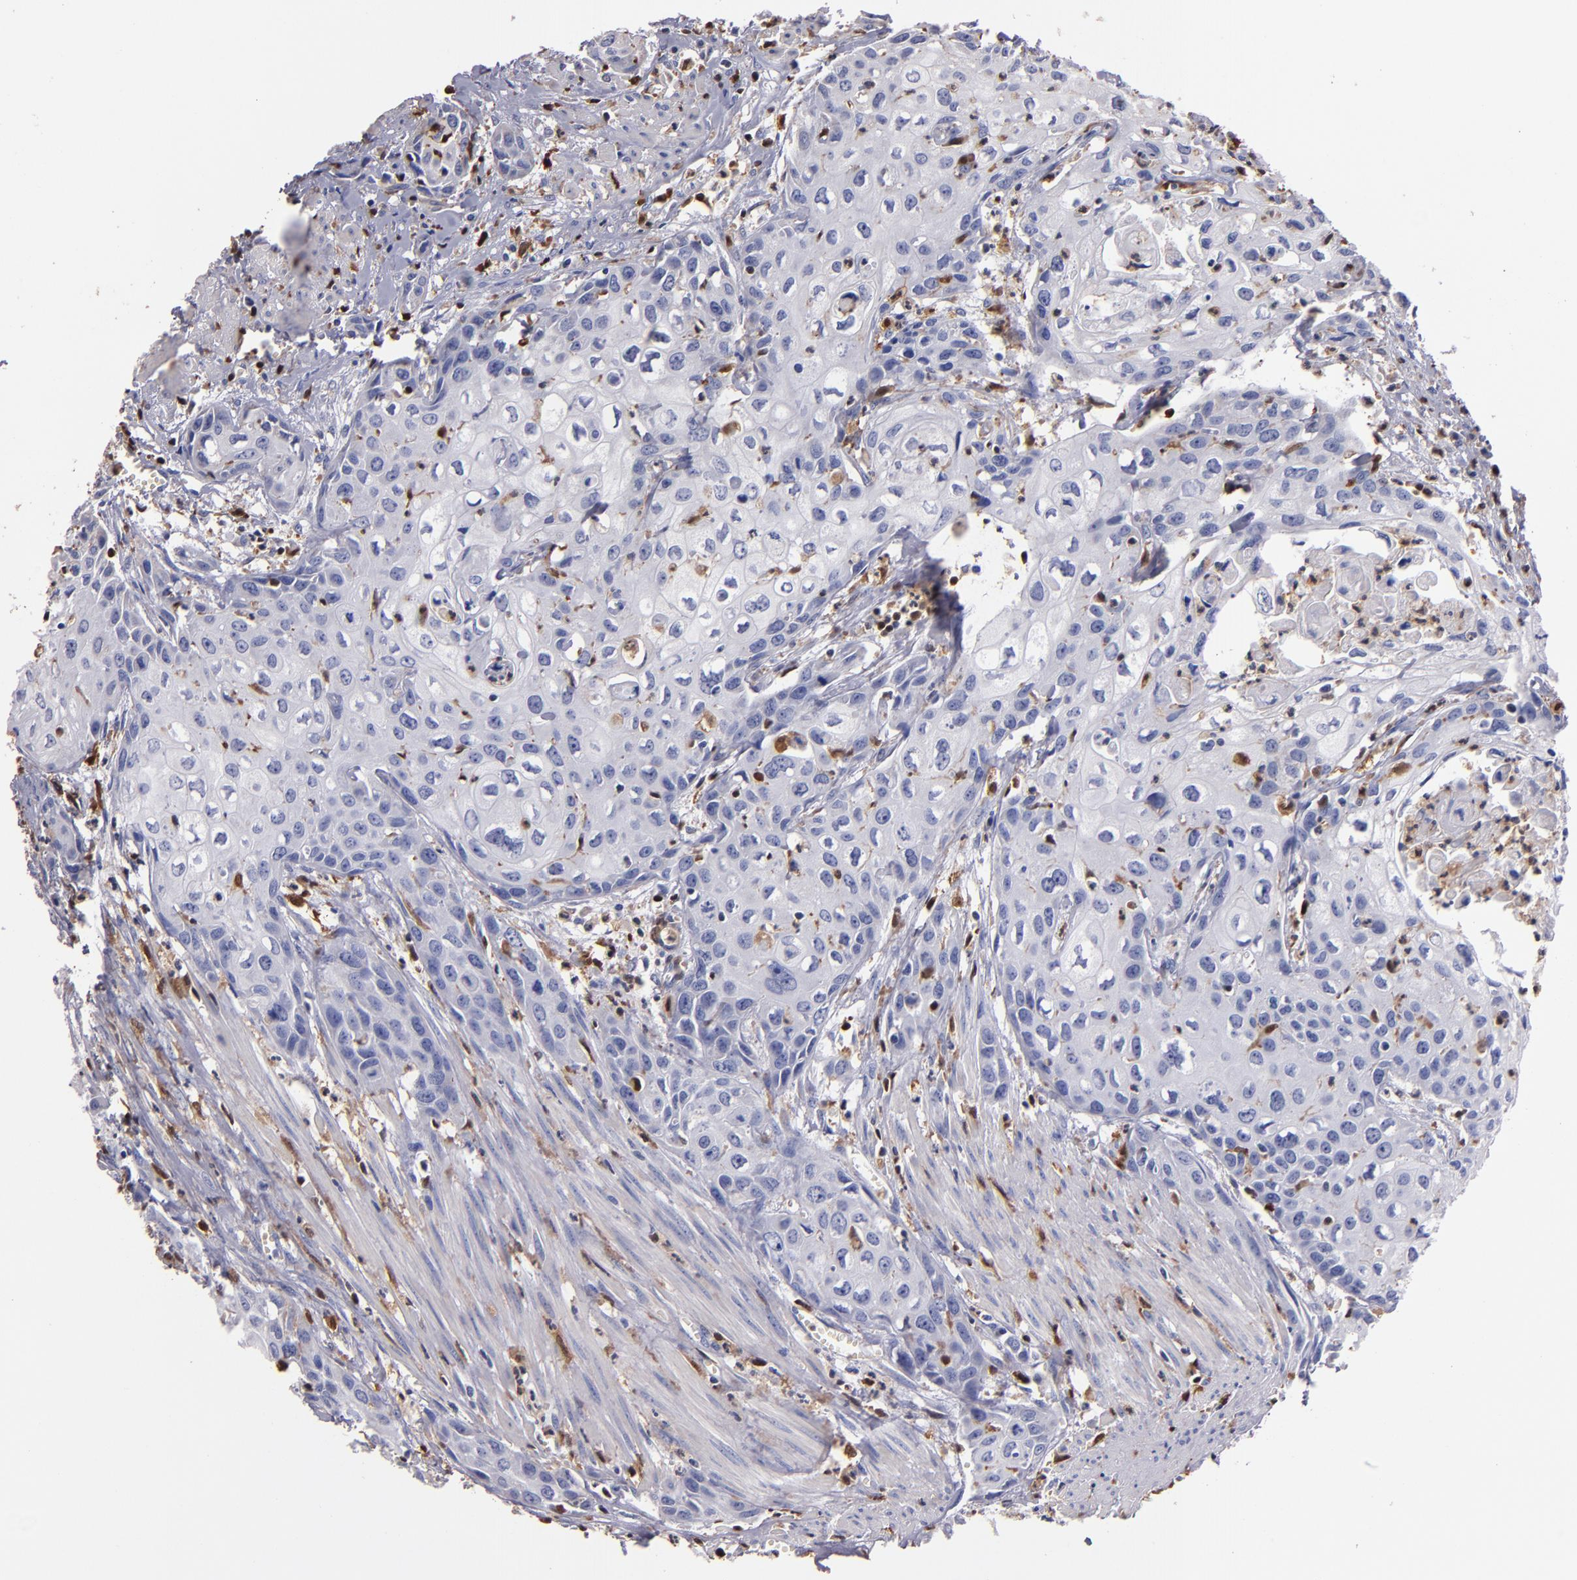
{"staining": {"intensity": "negative", "quantity": "none", "location": "none"}, "tissue": "urothelial cancer", "cell_type": "Tumor cells", "image_type": "cancer", "snomed": [{"axis": "morphology", "description": "Urothelial carcinoma, High grade"}, {"axis": "topography", "description": "Urinary bladder"}], "caption": "Tumor cells show no significant protein positivity in urothelial cancer.", "gene": "S100A4", "patient": {"sex": "male", "age": 54}}